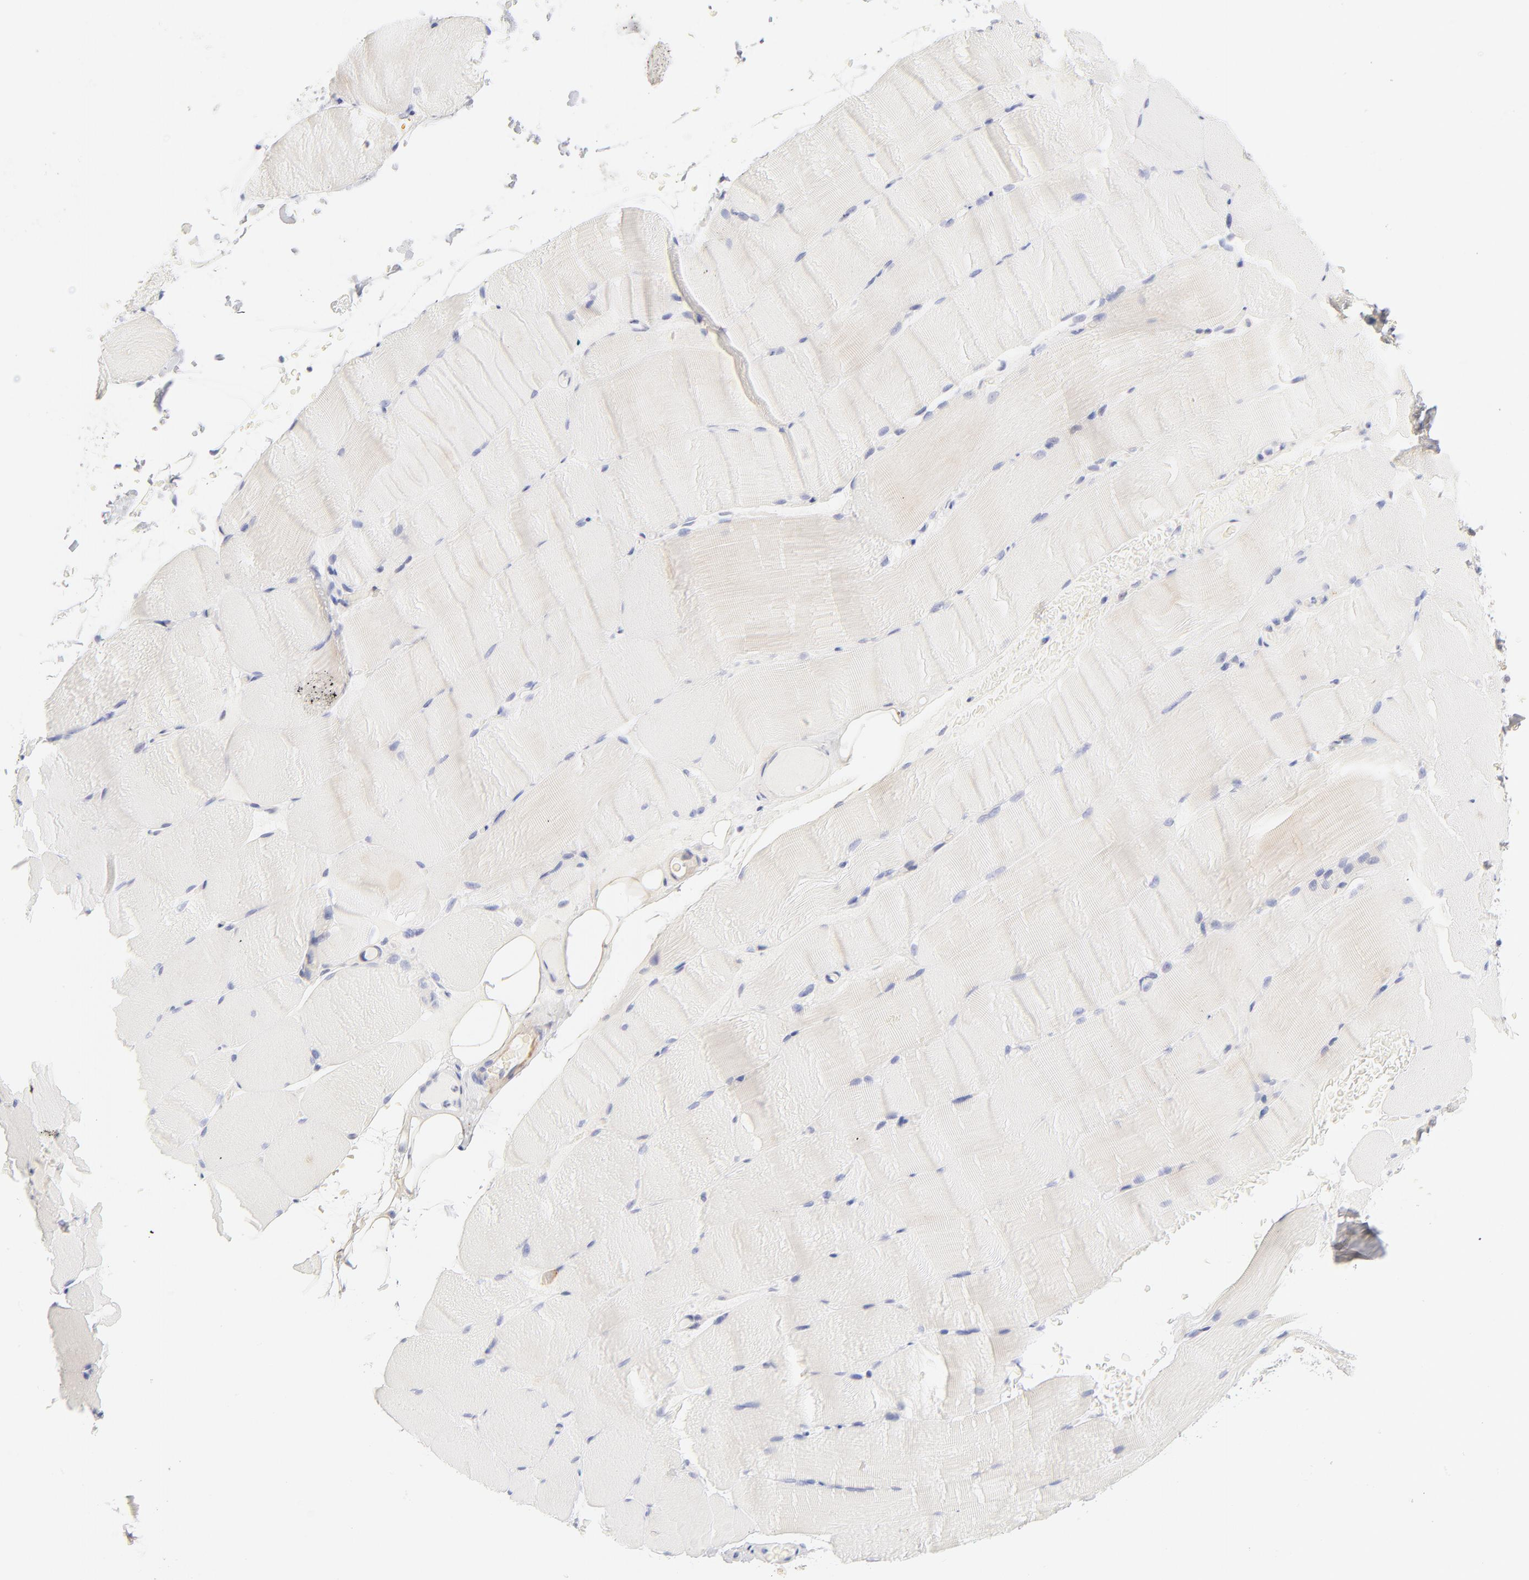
{"staining": {"intensity": "negative", "quantity": "none", "location": "none"}, "tissue": "skeletal muscle", "cell_type": "Myocytes", "image_type": "normal", "snomed": [{"axis": "morphology", "description": "Normal tissue, NOS"}, {"axis": "topography", "description": "Skeletal muscle"}], "caption": "DAB (3,3'-diaminobenzidine) immunohistochemical staining of unremarkable human skeletal muscle demonstrates no significant positivity in myocytes.", "gene": "NPNT", "patient": {"sex": "female", "age": 37}}